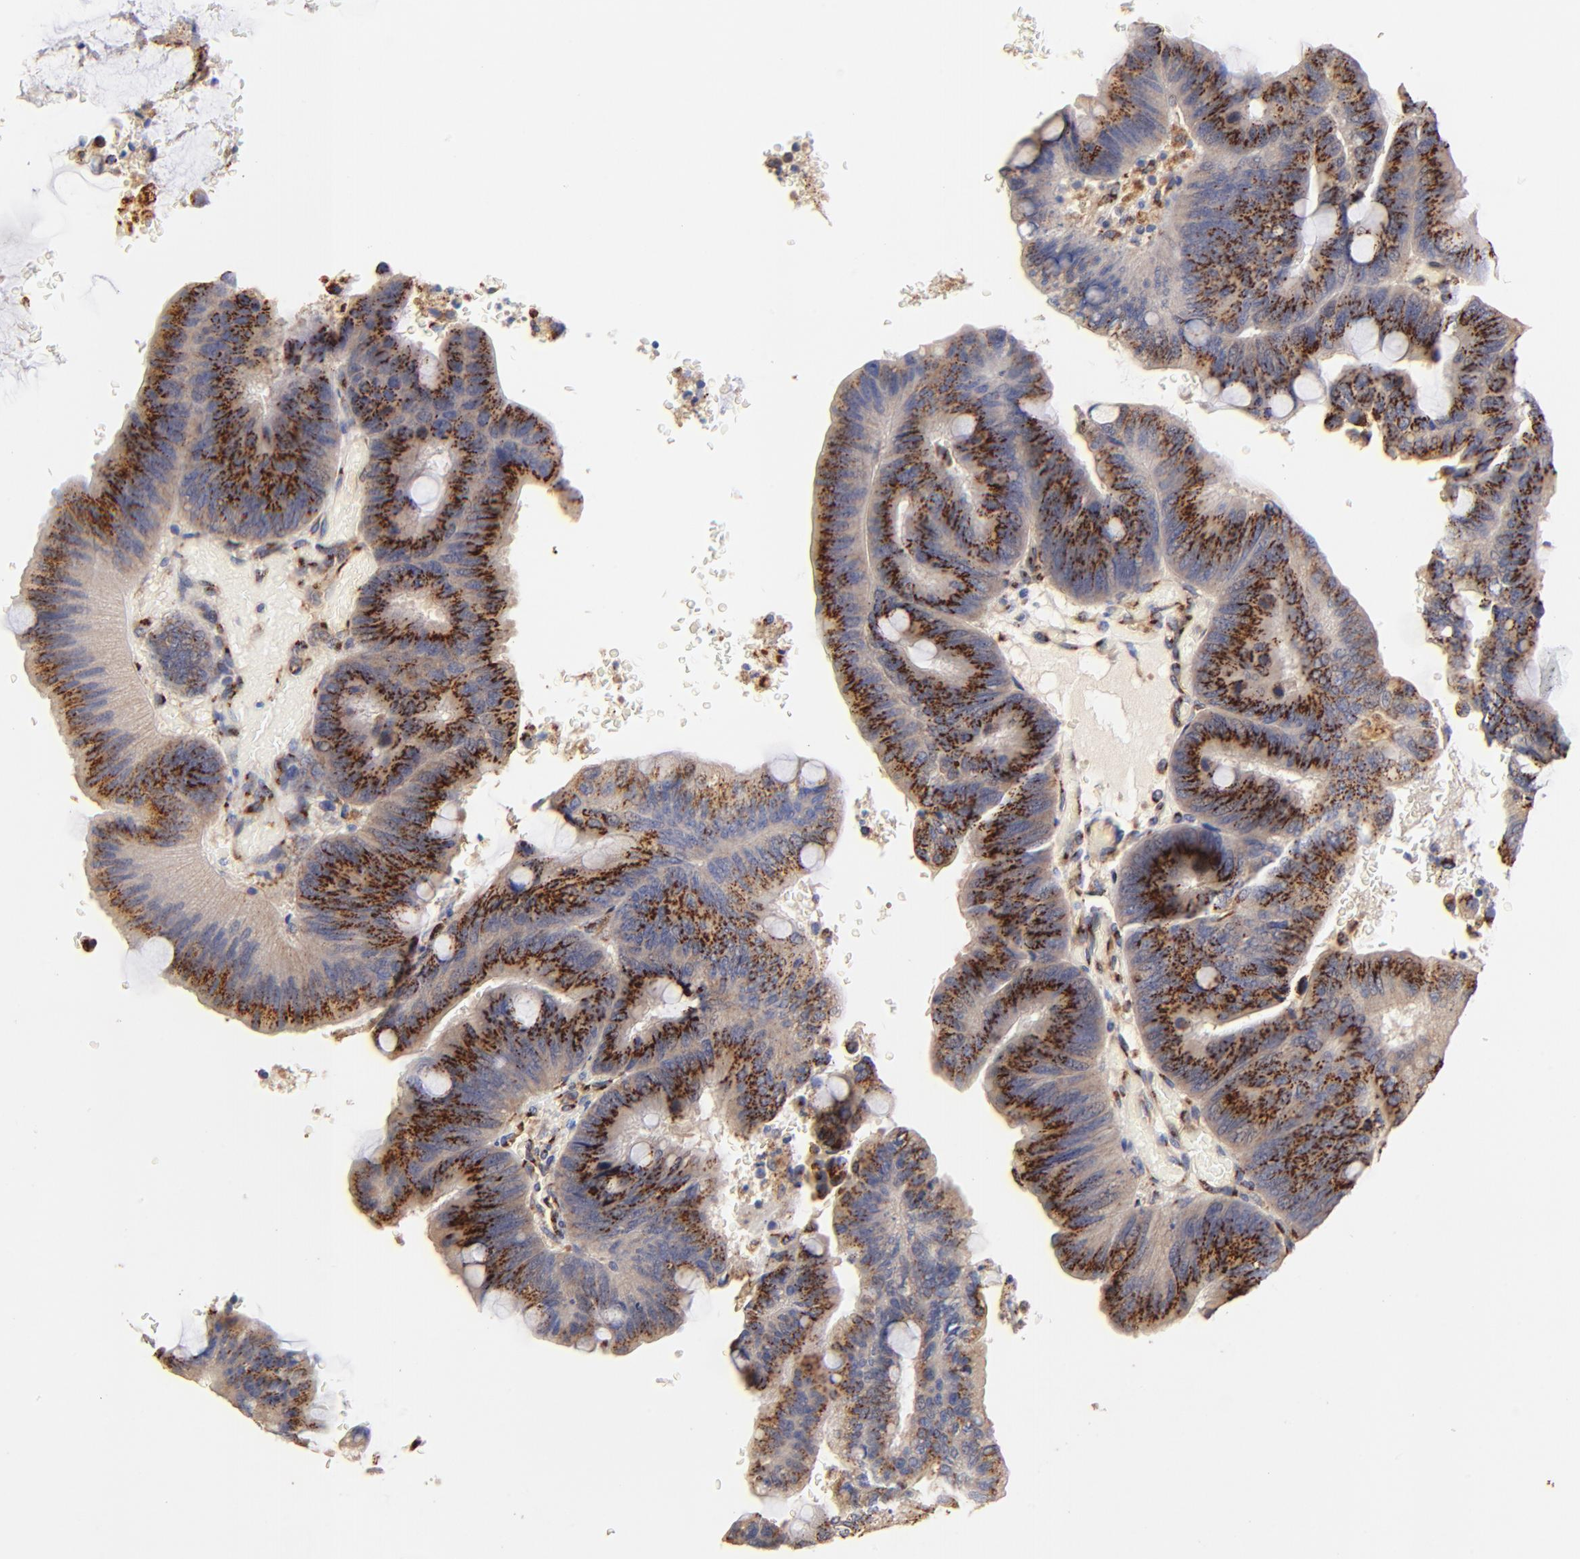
{"staining": {"intensity": "strong", "quantity": ">75%", "location": "cytoplasmic/membranous"}, "tissue": "colorectal cancer", "cell_type": "Tumor cells", "image_type": "cancer", "snomed": [{"axis": "morphology", "description": "Normal tissue, NOS"}, {"axis": "morphology", "description": "Adenocarcinoma, NOS"}, {"axis": "topography", "description": "Rectum"}], "caption": "Immunohistochemical staining of human colorectal cancer (adenocarcinoma) demonstrates high levels of strong cytoplasmic/membranous protein positivity in approximately >75% of tumor cells.", "gene": "FMNL3", "patient": {"sex": "male", "age": 92}}